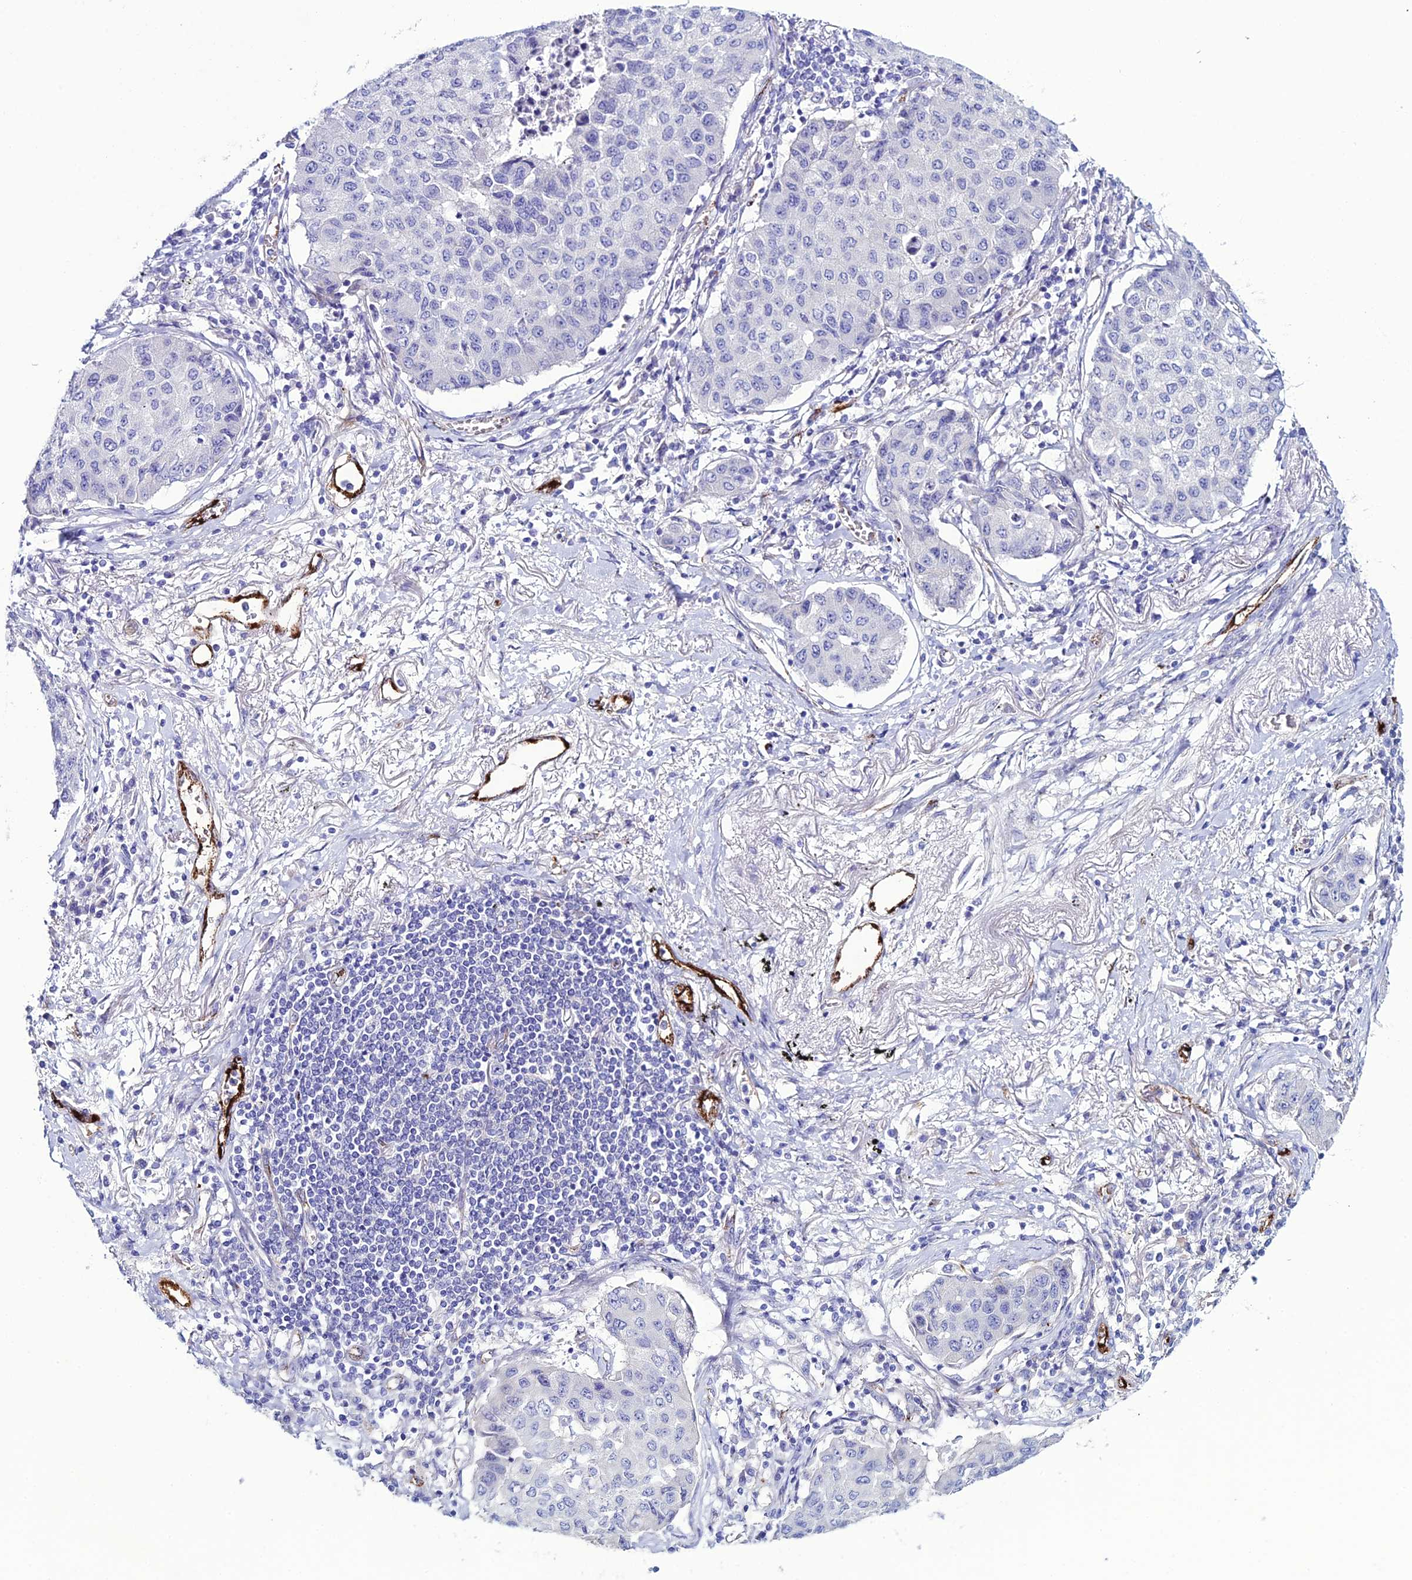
{"staining": {"intensity": "negative", "quantity": "none", "location": "none"}, "tissue": "lung cancer", "cell_type": "Tumor cells", "image_type": "cancer", "snomed": [{"axis": "morphology", "description": "Squamous cell carcinoma, NOS"}, {"axis": "topography", "description": "Lung"}], "caption": "This is a photomicrograph of immunohistochemistry staining of lung squamous cell carcinoma, which shows no expression in tumor cells.", "gene": "CDC42EP5", "patient": {"sex": "male", "age": 74}}